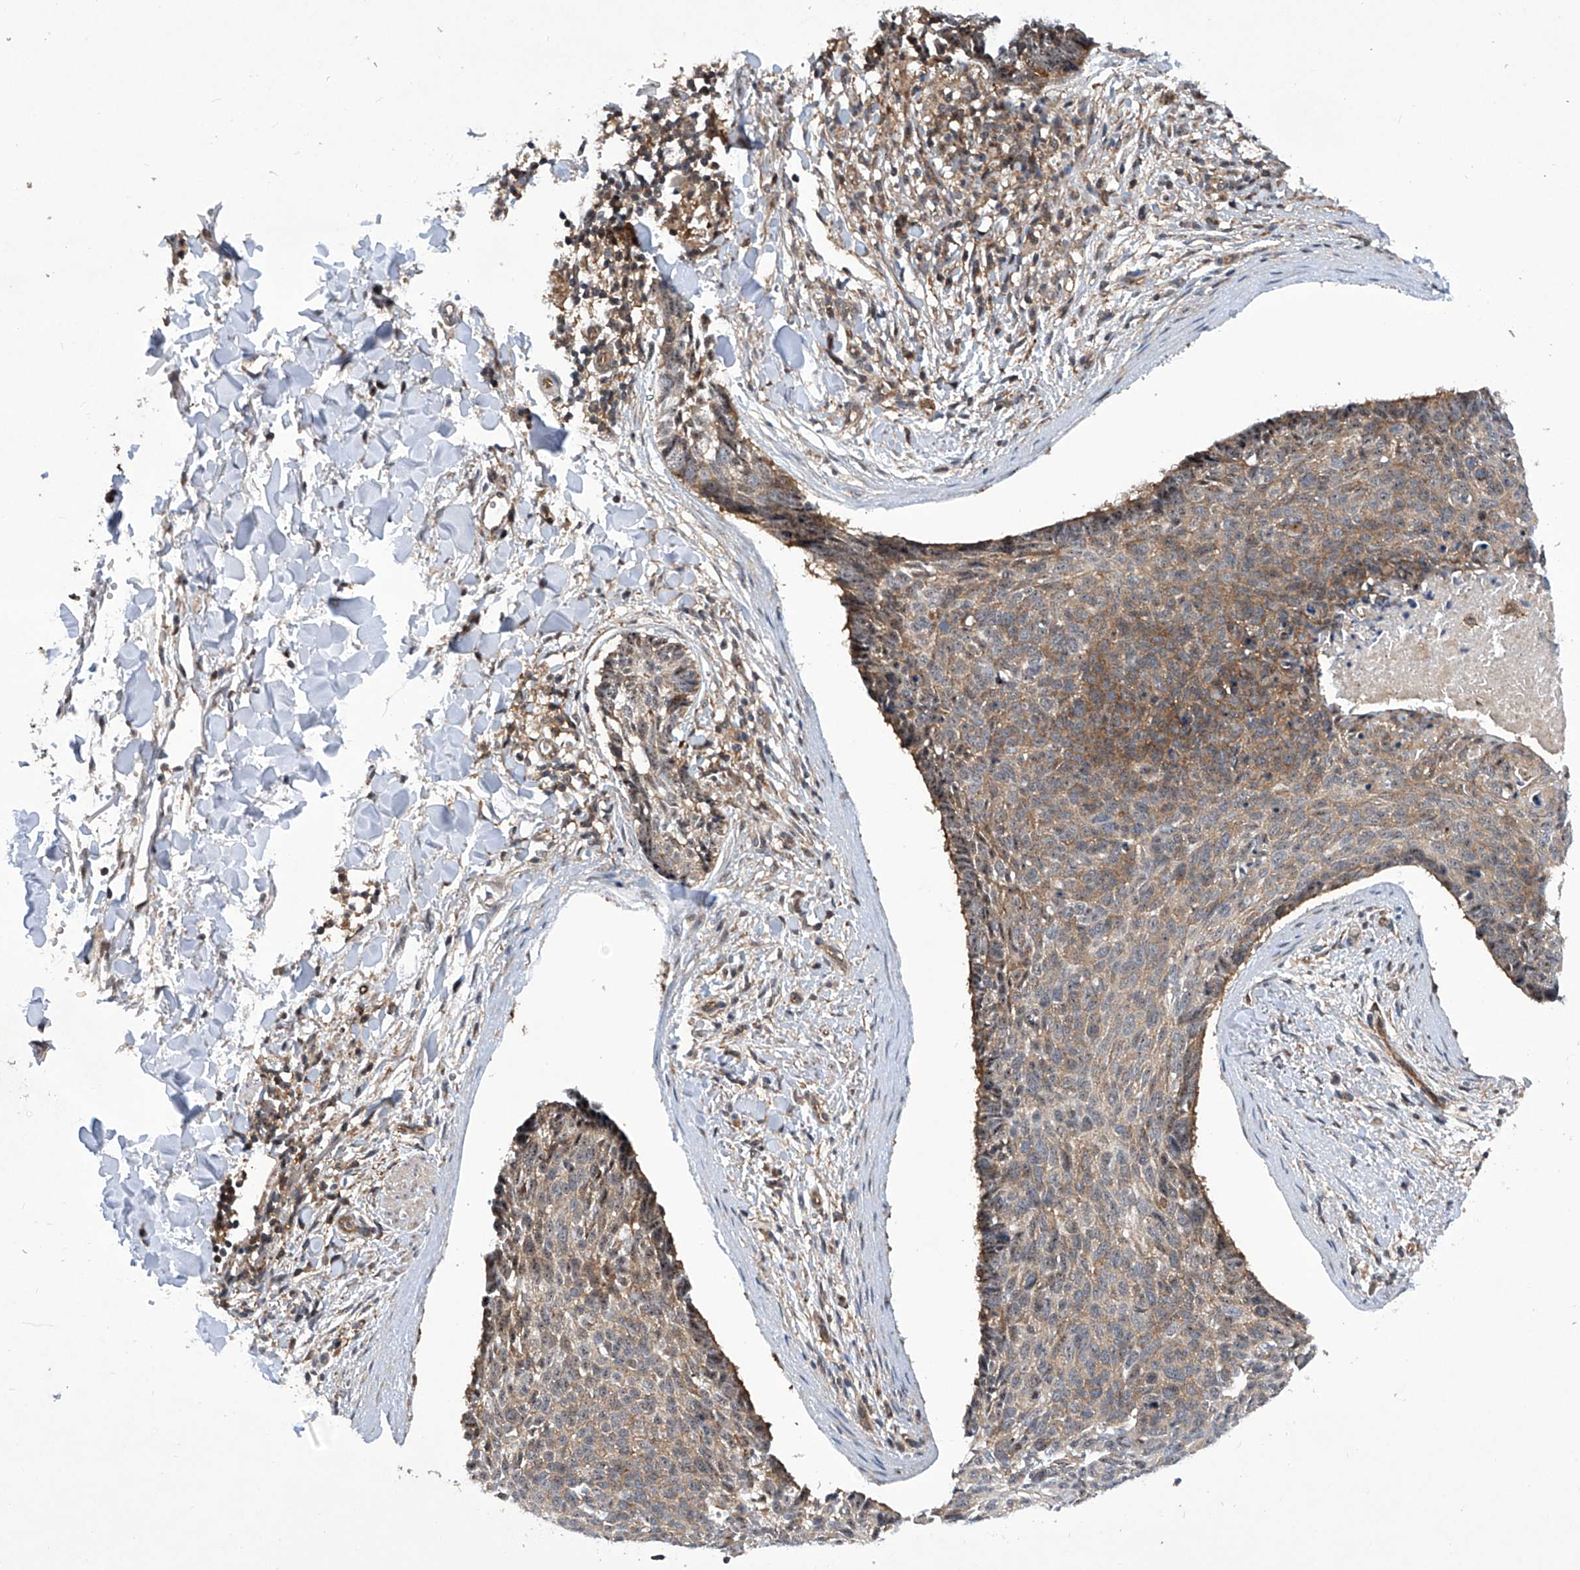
{"staining": {"intensity": "weak", "quantity": "25%-75%", "location": "cytoplasmic/membranous"}, "tissue": "skin cancer", "cell_type": "Tumor cells", "image_type": "cancer", "snomed": [{"axis": "morphology", "description": "Normal tissue, NOS"}, {"axis": "morphology", "description": "Basal cell carcinoma"}, {"axis": "topography", "description": "Skin"}], "caption": "The image shows a brown stain indicating the presence of a protein in the cytoplasmic/membranous of tumor cells in skin cancer.", "gene": "CISH", "patient": {"sex": "female", "age": 56}}